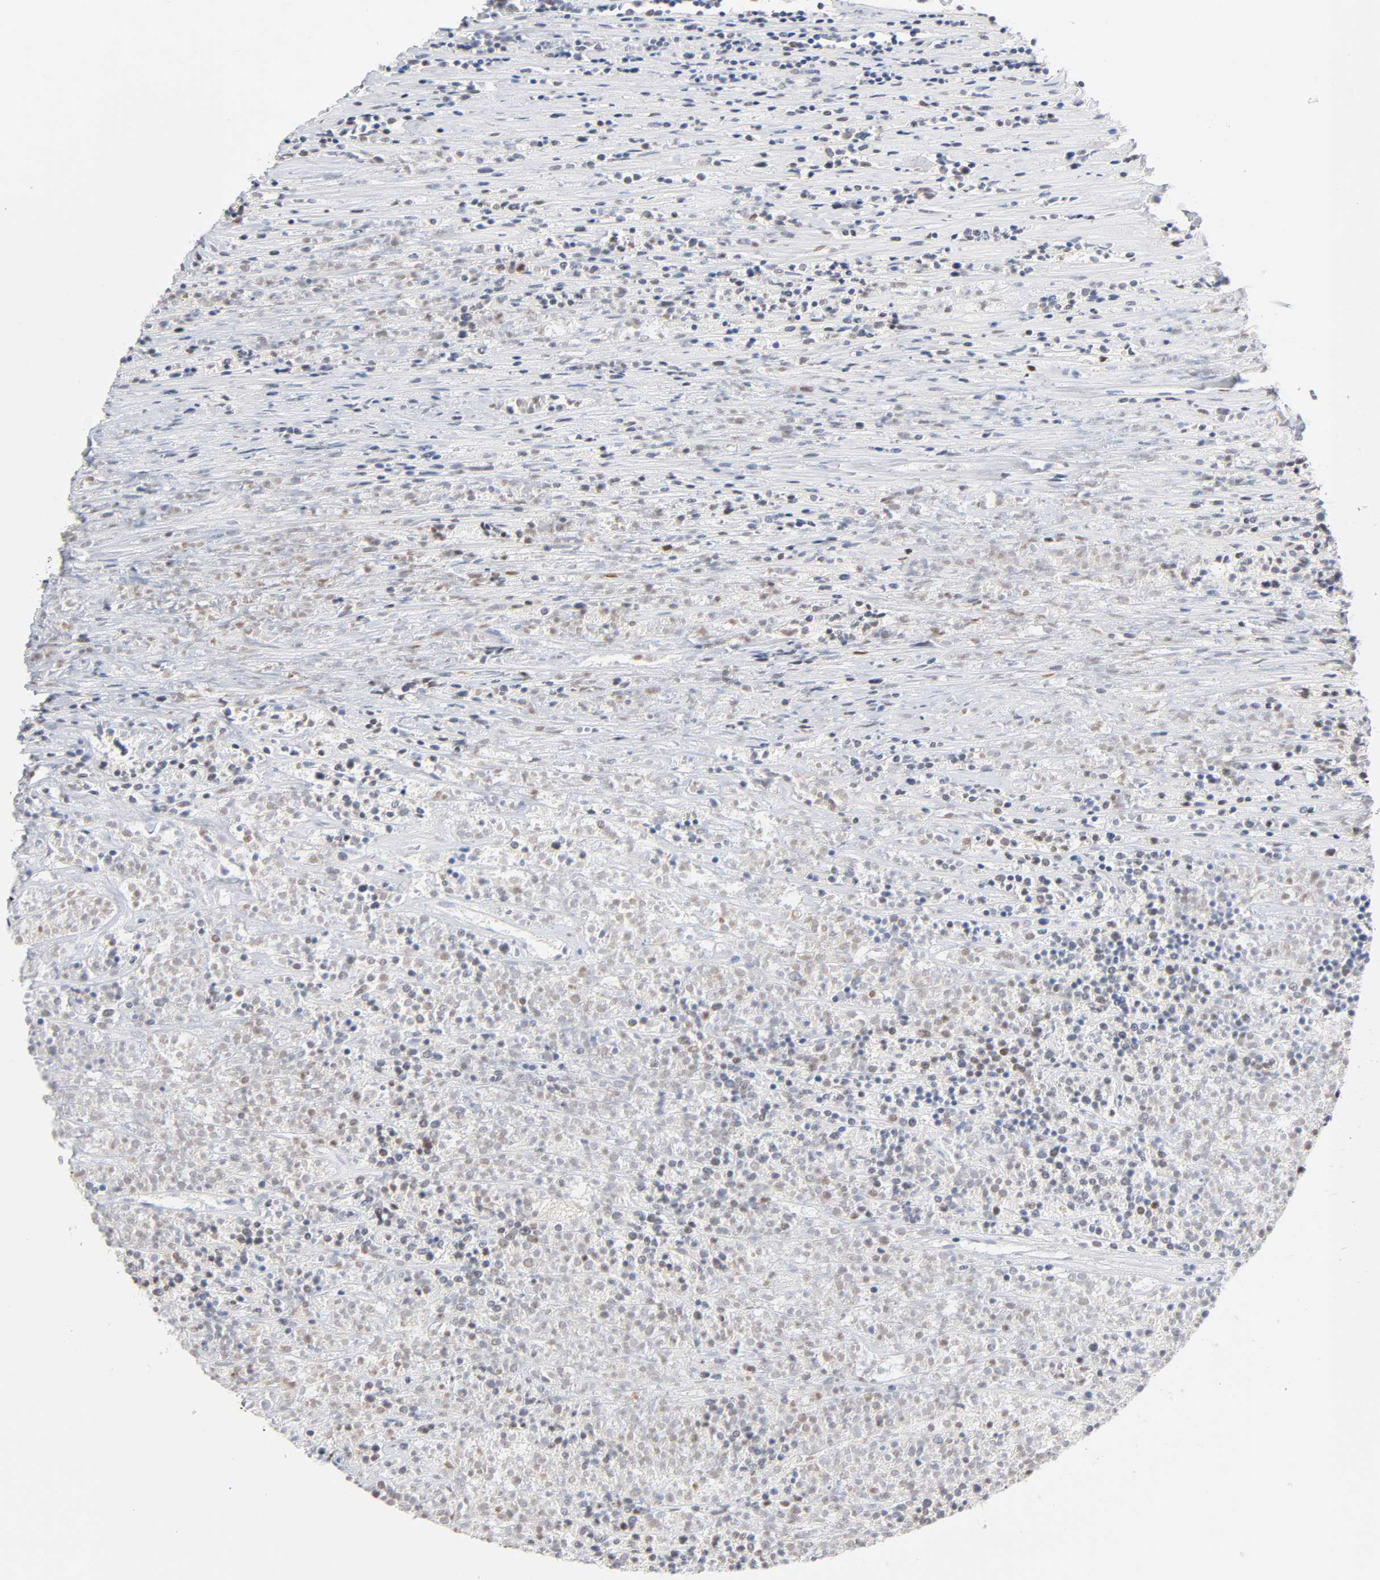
{"staining": {"intensity": "weak", "quantity": "<25%", "location": "nuclear"}, "tissue": "lymphoma", "cell_type": "Tumor cells", "image_type": "cancer", "snomed": [{"axis": "morphology", "description": "Malignant lymphoma, non-Hodgkin's type, High grade"}, {"axis": "topography", "description": "Lymph node"}], "caption": "The photomicrograph demonstrates no significant expression in tumor cells of high-grade malignant lymphoma, non-Hodgkin's type.", "gene": "NFATC1", "patient": {"sex": "female", "age": 73}}